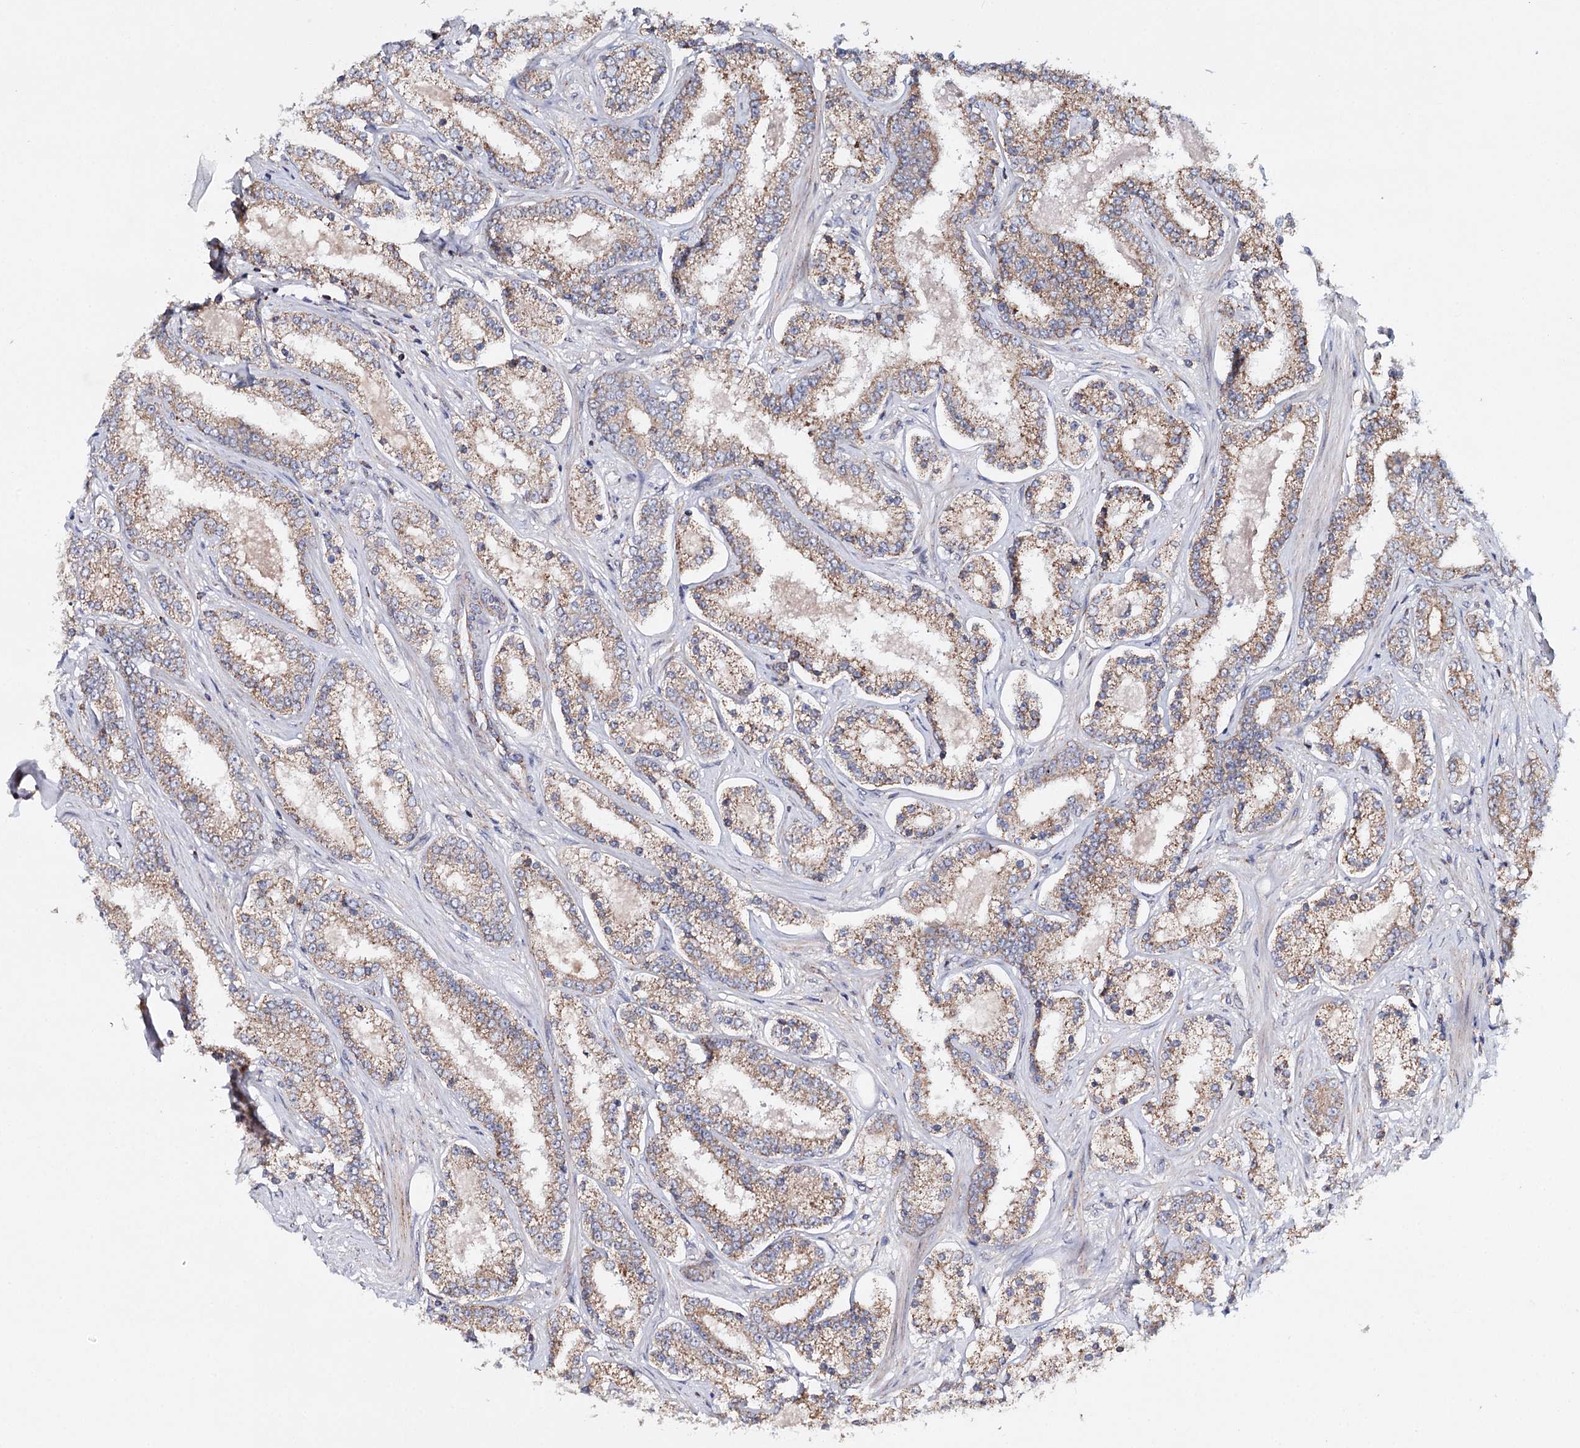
{"staining": {"intensity": "weak", "quantity": ">75%", "location": "cytoplasmic/membranous"}, "tissue": "prostate cancer", "cell_type": "Tumor cells", "image_type": "cancer", "snomed": [{"axis": "morphology", "description": "Normal tissue, NOS"}, {"axis": "morphology", "description": "Adenocarcinoma, High grade"}, {"axis": "topography", "description": "Prostate"}], "caption": "A brown stain labels weak cytoplasmic/membranous positivity of a protein in adenocarcinoma (high-grade) (prostate) tumor cells. (brown staining indicates protein expression, while blue staining denotes nuclei).", "gene": "CFAP46", "patient": {"sex": "male", "age": 83}}